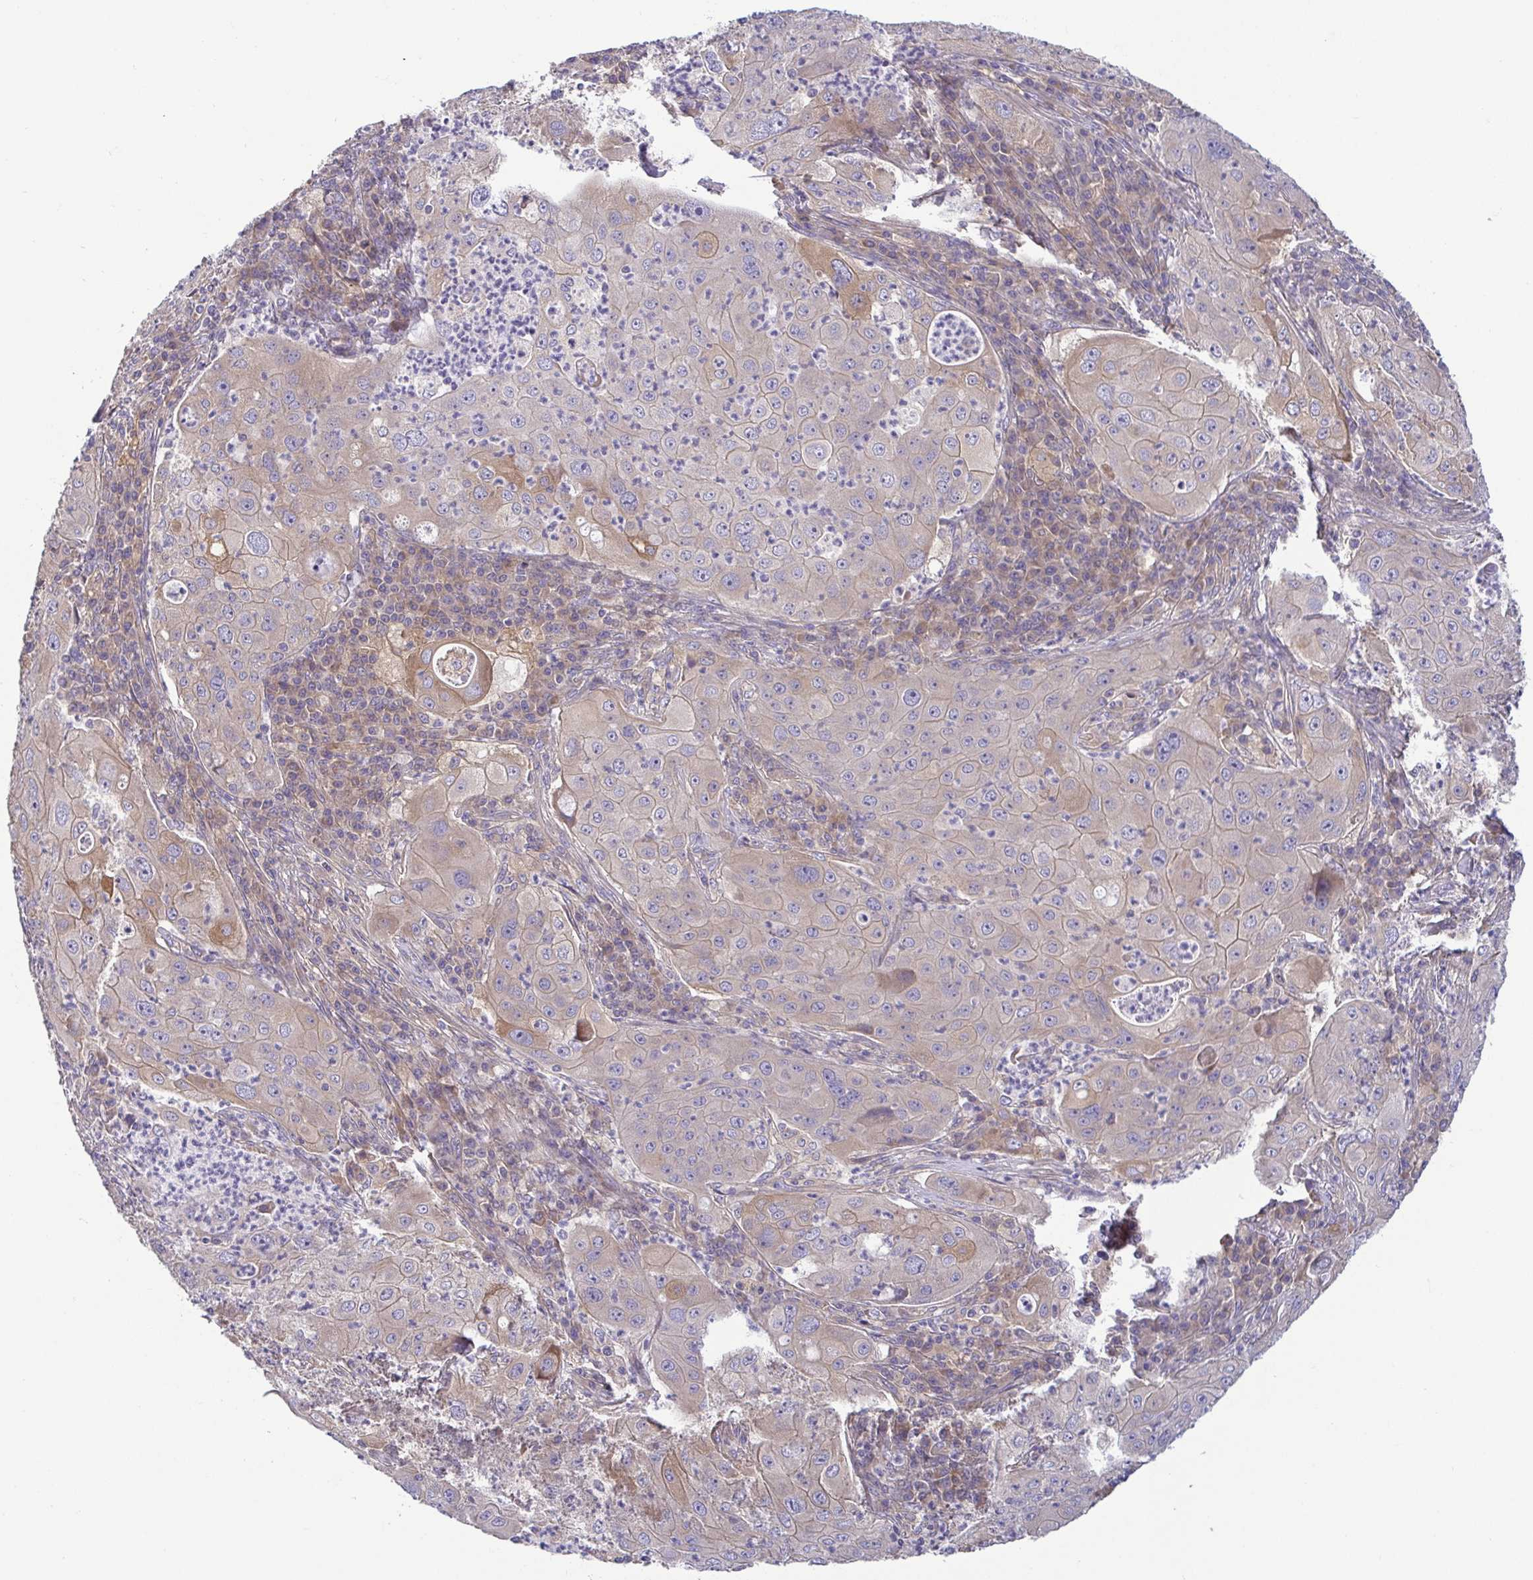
{"staining": {"intensity": "weak", "quantity": "25%-75%", "location": "cytoplasmic/membranous"}, "tissue": "lung cancer", "cell_type": "Tumor cells", "image_type": "cancer", "snomed": [{"axis": "morphology", "description": "Squamous cell carcinoma, NOS"}, {"axis": "topography", "description": "Lung"}], "caption": "Lung squamous cell carcinoma stained with a brown dye shows weak cytoplasmic/membranous positive expression in about 25%-75% of tumor cells.", "gene": "LMF2", "patient": {"sex": "female", "age": 59}}